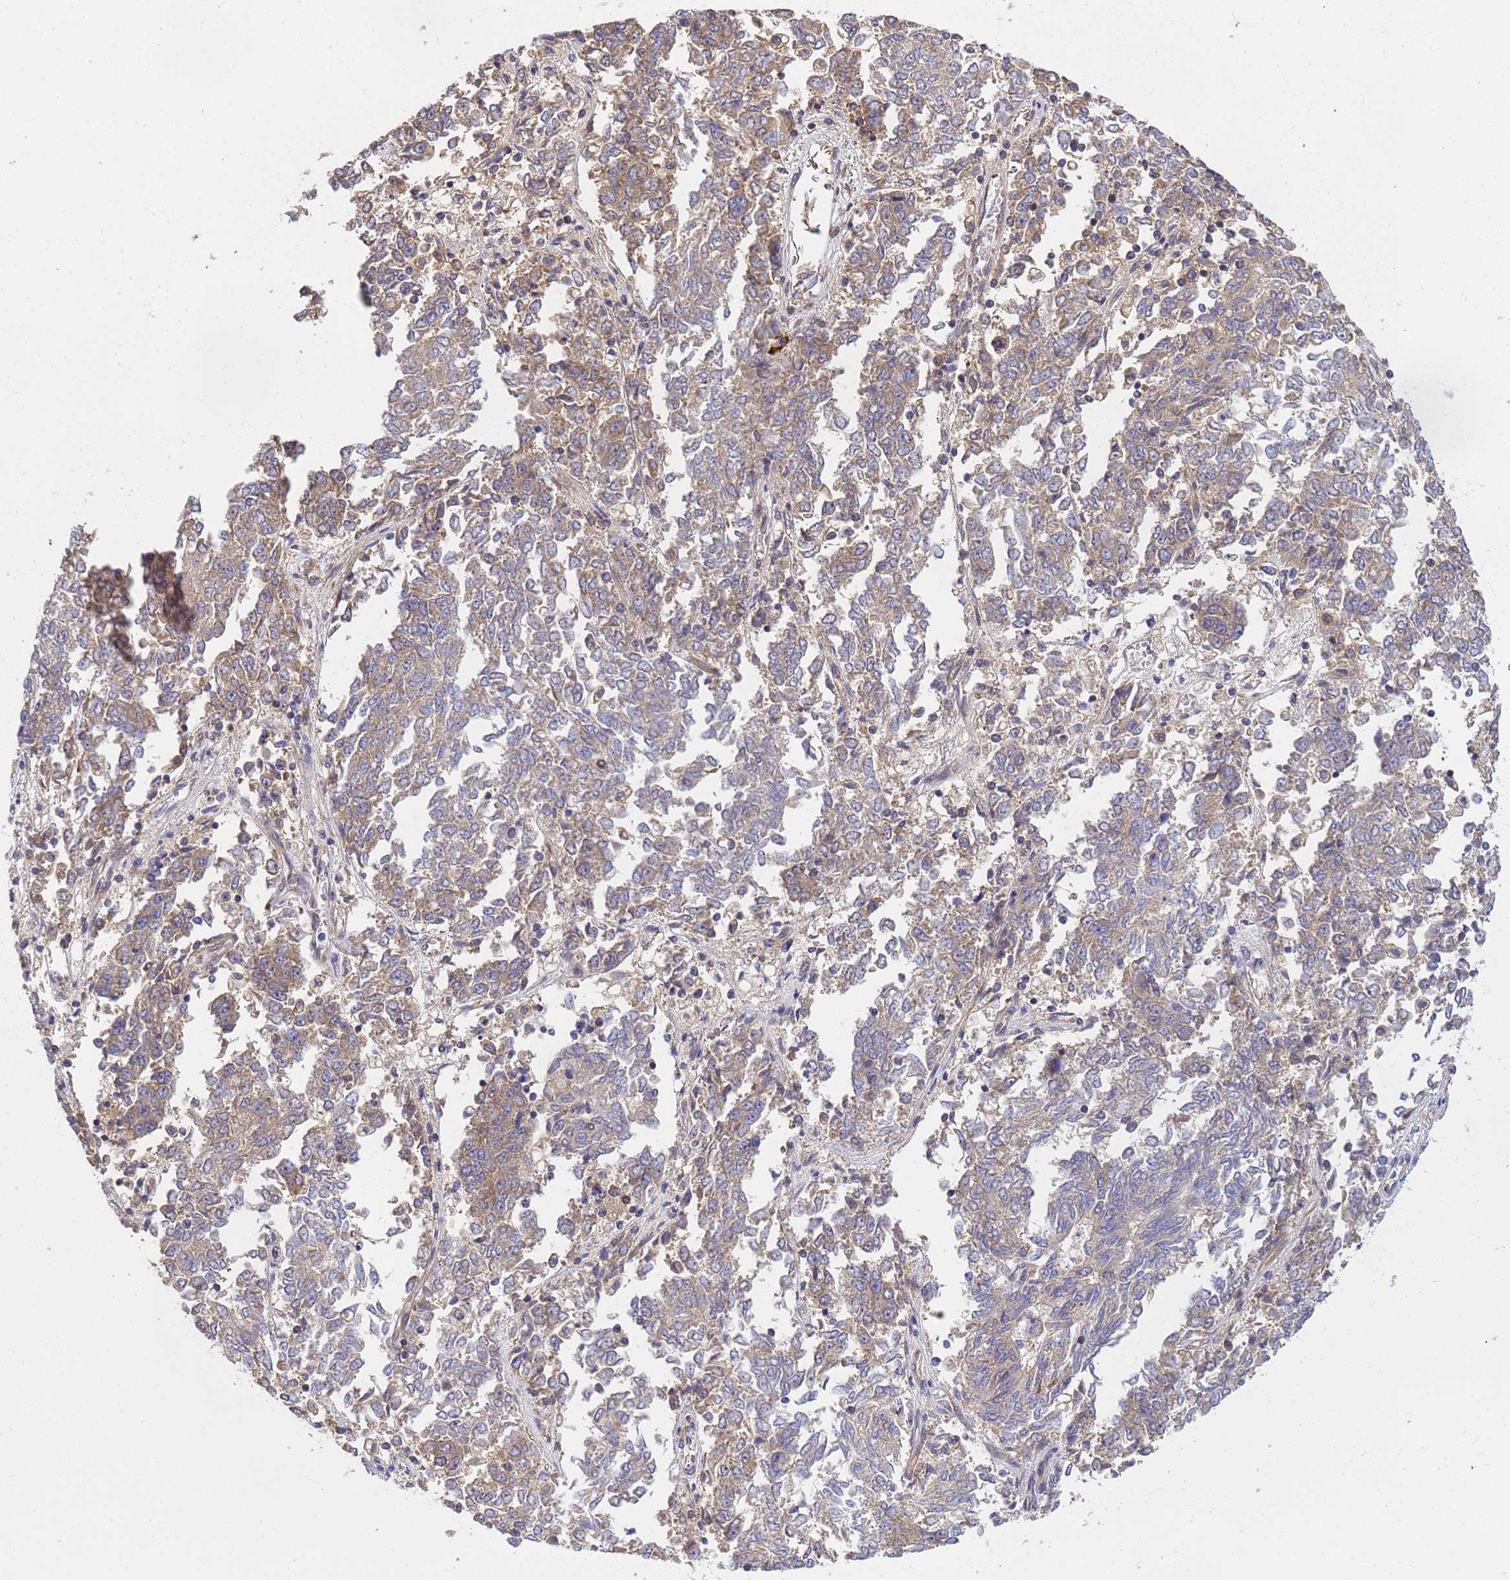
{"staining": {"intensity": "weak", "quantity": ">75%", "location": "cytoplasmic/membranous"}, "tissue": "endometrial cancer", "cell_type": "Tumor cells", "image_type": "cancer", "snomed": [{"axis": "morphology", "description": "Adenocarcinoma, NOS"}, {"axis": "topography", "description": "Endometrium"}], "caption": "Immunohistochemistry staining of endometrial cancer (adenocarcinoma), which displays low levels of weak cytoplasmic/membranous staining in approximately >75% of tumor cells indicating weak cytoplasmic/membranous protein expression. The staining was performed using DAB (3,3'-diaminobenzidine) (brown) for protein detection and nuclei were counterstained in hematoxylin (blue).", "gene": "BECN1", "patient": {"sex": "female", "age": 80}}